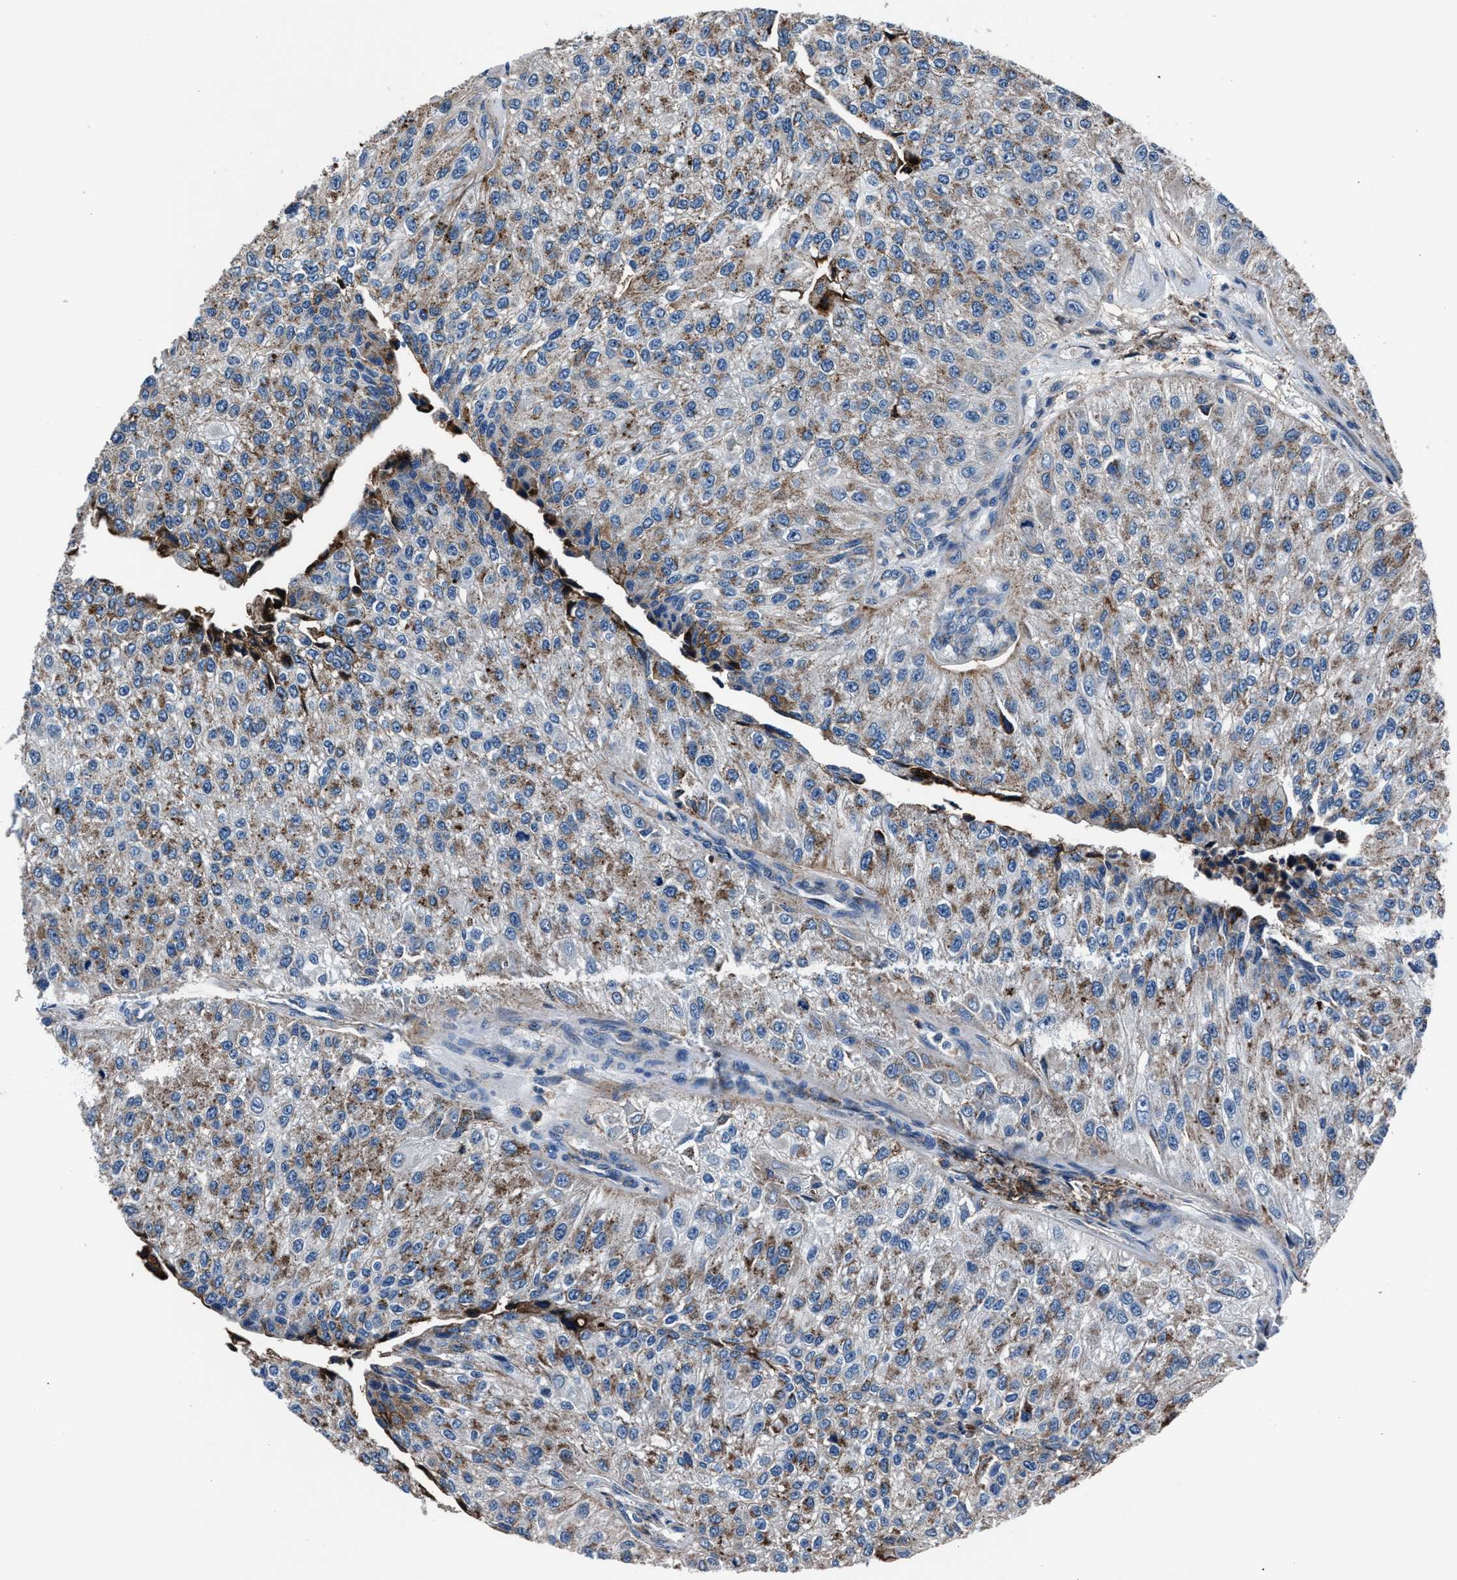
{"staining": {"intensity": "moderate", "quantity": "<25%", "location": "cytoplasmic/membranous"}, "tissue": "urothelial cancer", "cell_type": "Tumor cells", "image_type": "cancer", "snomed": [{"axis": "morphology", "description": "Urothelial carcinoma, High grade"}, {"axis": "topography", "description": "Kidney"}, {"axis": "topography", "description": "Urinary bladder"}], "caption": "A high-resolution image shows IHC staining of high-grade urothelial carcinoma, which demonstrates moderate cytoplasmic/membranous expression in approximately <25% of tumor cells. Ihc stains the protein in brown and the nuclei are stained blue.", "gene": "MFSD11", "patient": {"sex": "male", "age": 77}}